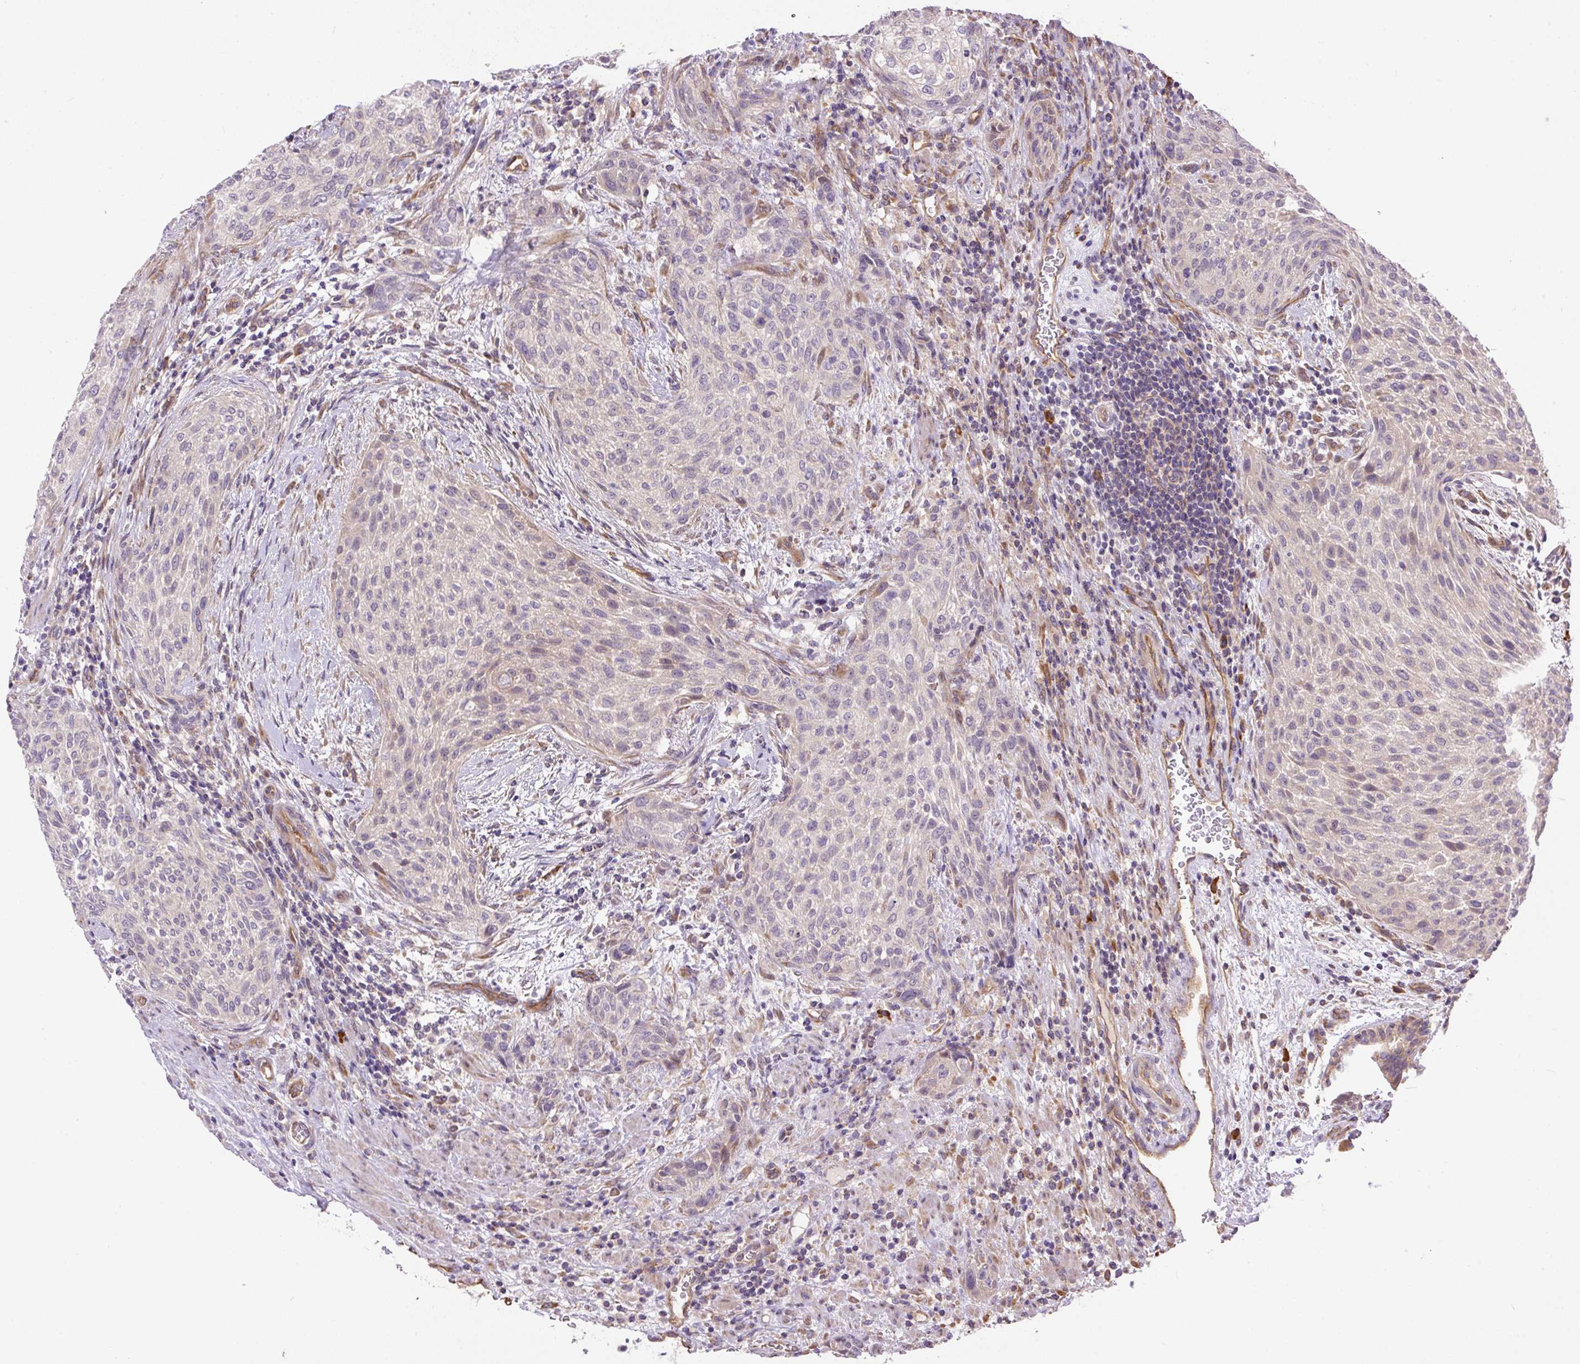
{"staining": {"intensity": "negative", "quantity": "none", "location": "none"}, "tissue": "urothelial cancer", "cell_type": "Tumor cells", "image_type": "cancer", "snomed": [{"axis": "morphology", "description": "Urothelial carcinoma, High grade"}, {"axis": "topography", "description": "Urinary bladder"}], "caption": "IHC of human high-grade urothelial carcinoma demonstrates no positivity in tumor cells.", "gene": "PPME1", "patient": {"sex": "male", "age": 35}}